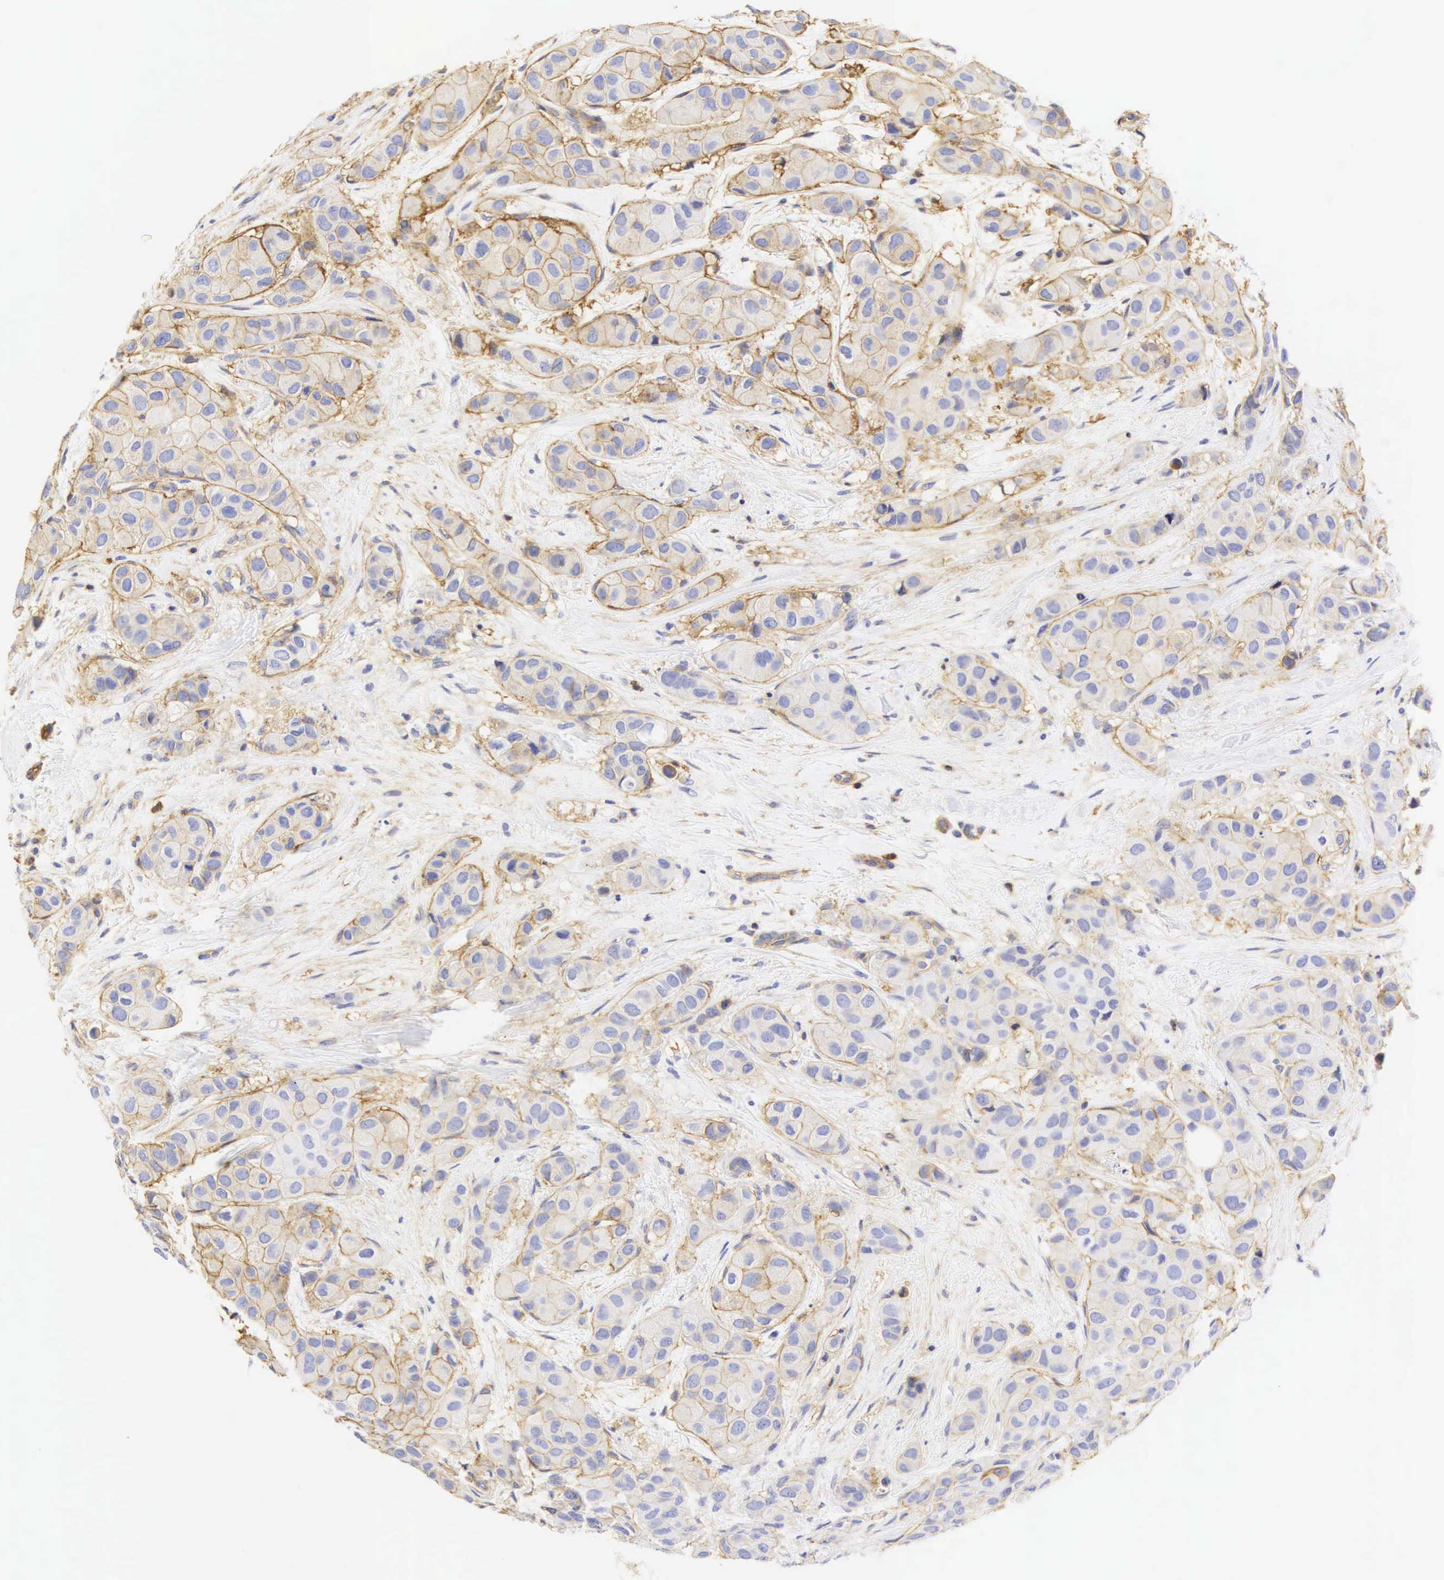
{"staining": {"intensity": "weak", "quantity": "25%-75%", "location": "cytoplasmic/membranous"}, "tissue": "breast cancer", "cell_type": "Tumor cells", "image_type": "cancer", "snomed": [{"axis": "morphology", "description": "Duct carcinoma"}, {"axis": "topography", "description": "Breast"}], "caption": "Human breast cancer stained for a protein (brown) shows weak cytoplasmic/membranous positive positivity in about 25%-75% of tumor cells.", "gene": "CD99", "patient": {"sex": "female", "age": 68}}